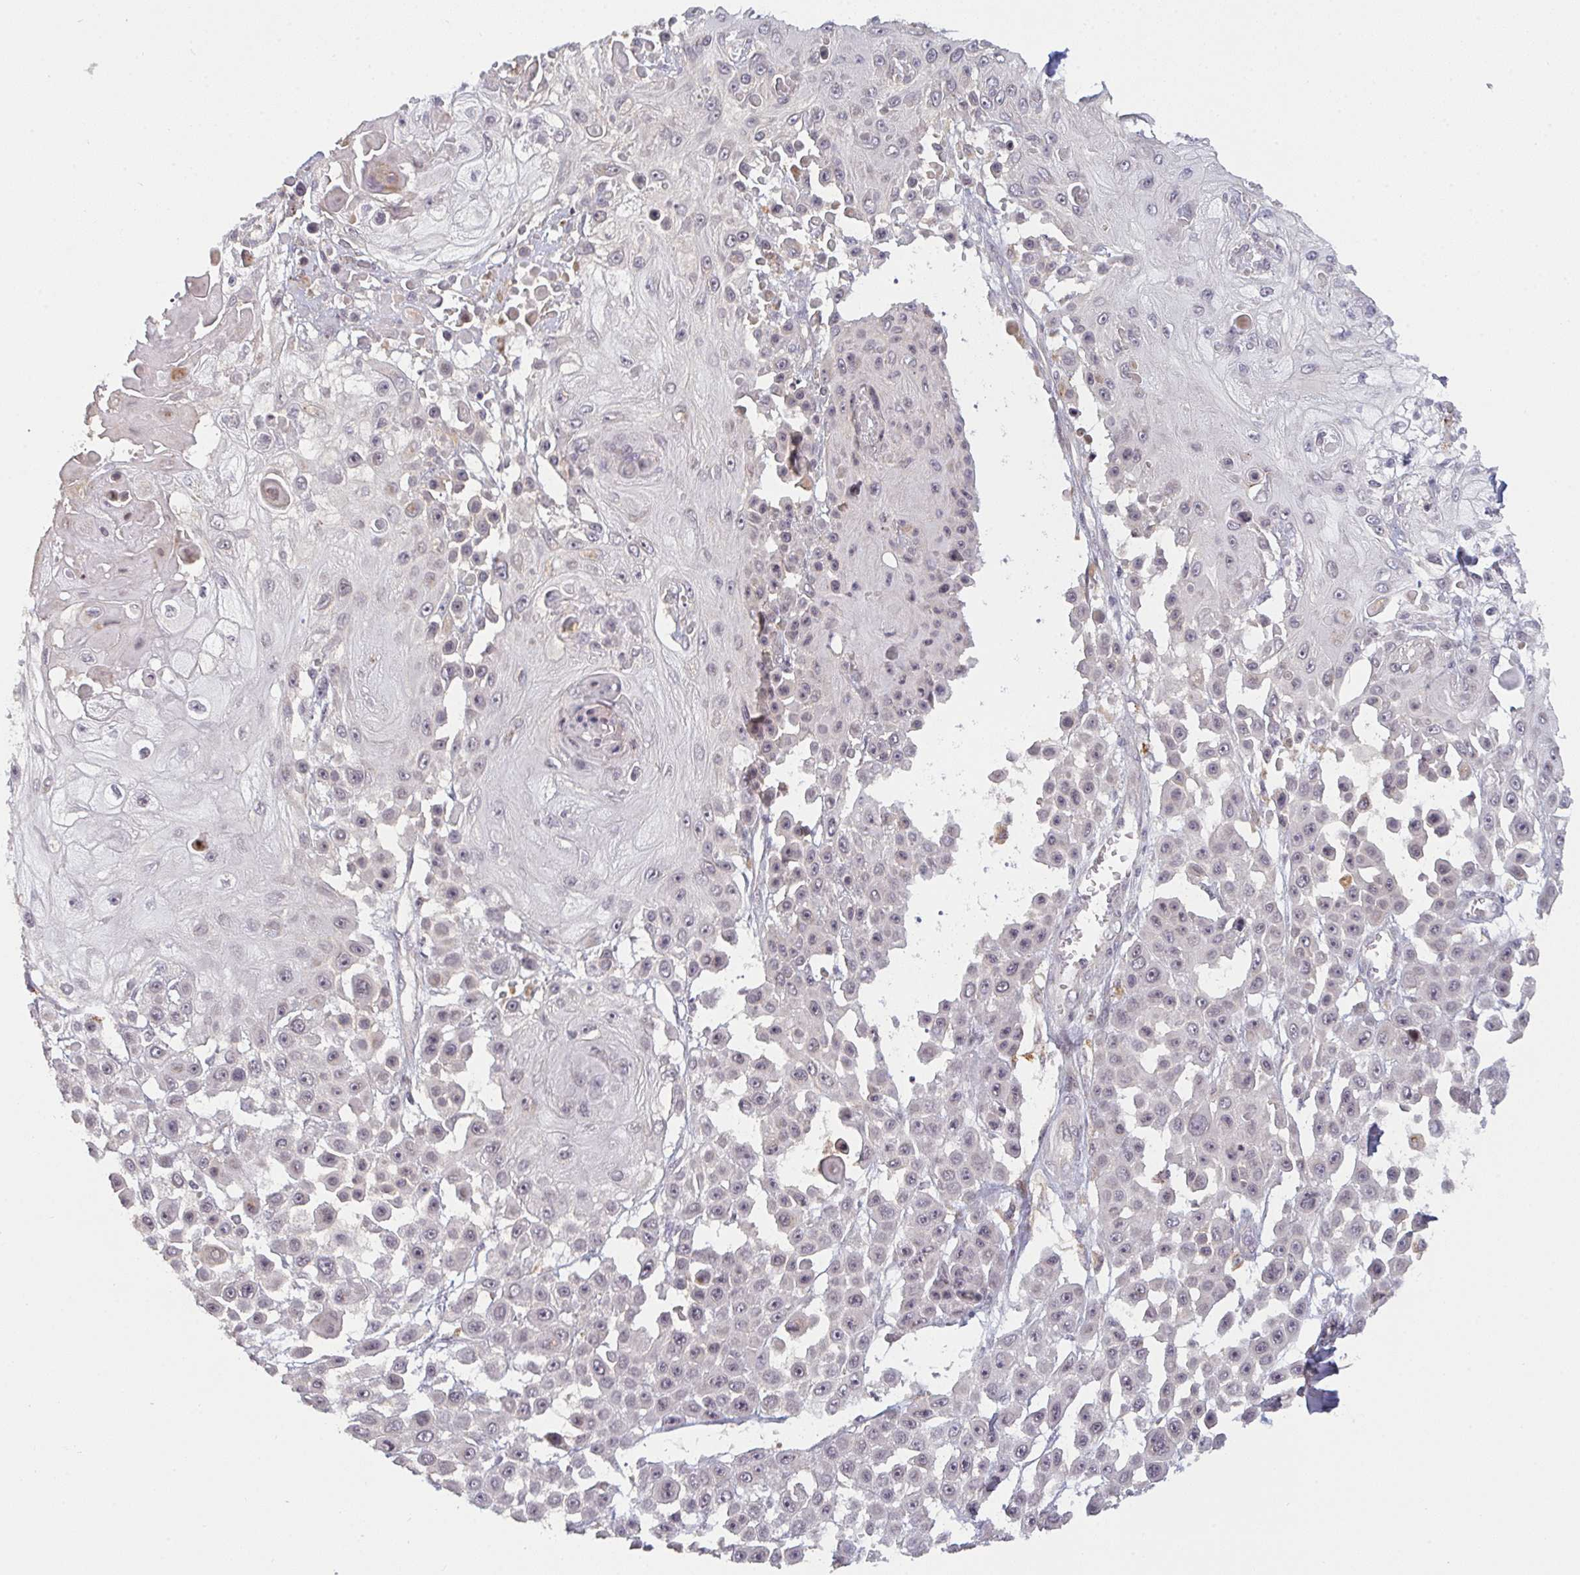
{"staining": {"intensity": "weak", "quantity": "25%-75%", "location": "nuclear"}, "tissue": "skin cancer", "cell_type": "Tumor cells", "image_type": "cancer", "snomed": [{"axis": "morphology", "description": "Squamous cell carcinoma, NOS"}, {"axis": "topography", "description": "Skin"}], "caption": "High-magnification brightfield microscopy of squamous cell carcinoma (skin) stained with DAB (3,3'-diaminobenzidine) (brown) and counterstained with hematoxylin (blue). tumor cells exhibit weak nuclear expression is seen in approximately25%-75% of cells.", "gene": "DCST1", "patient": {"sex": "male", "age": 67}}